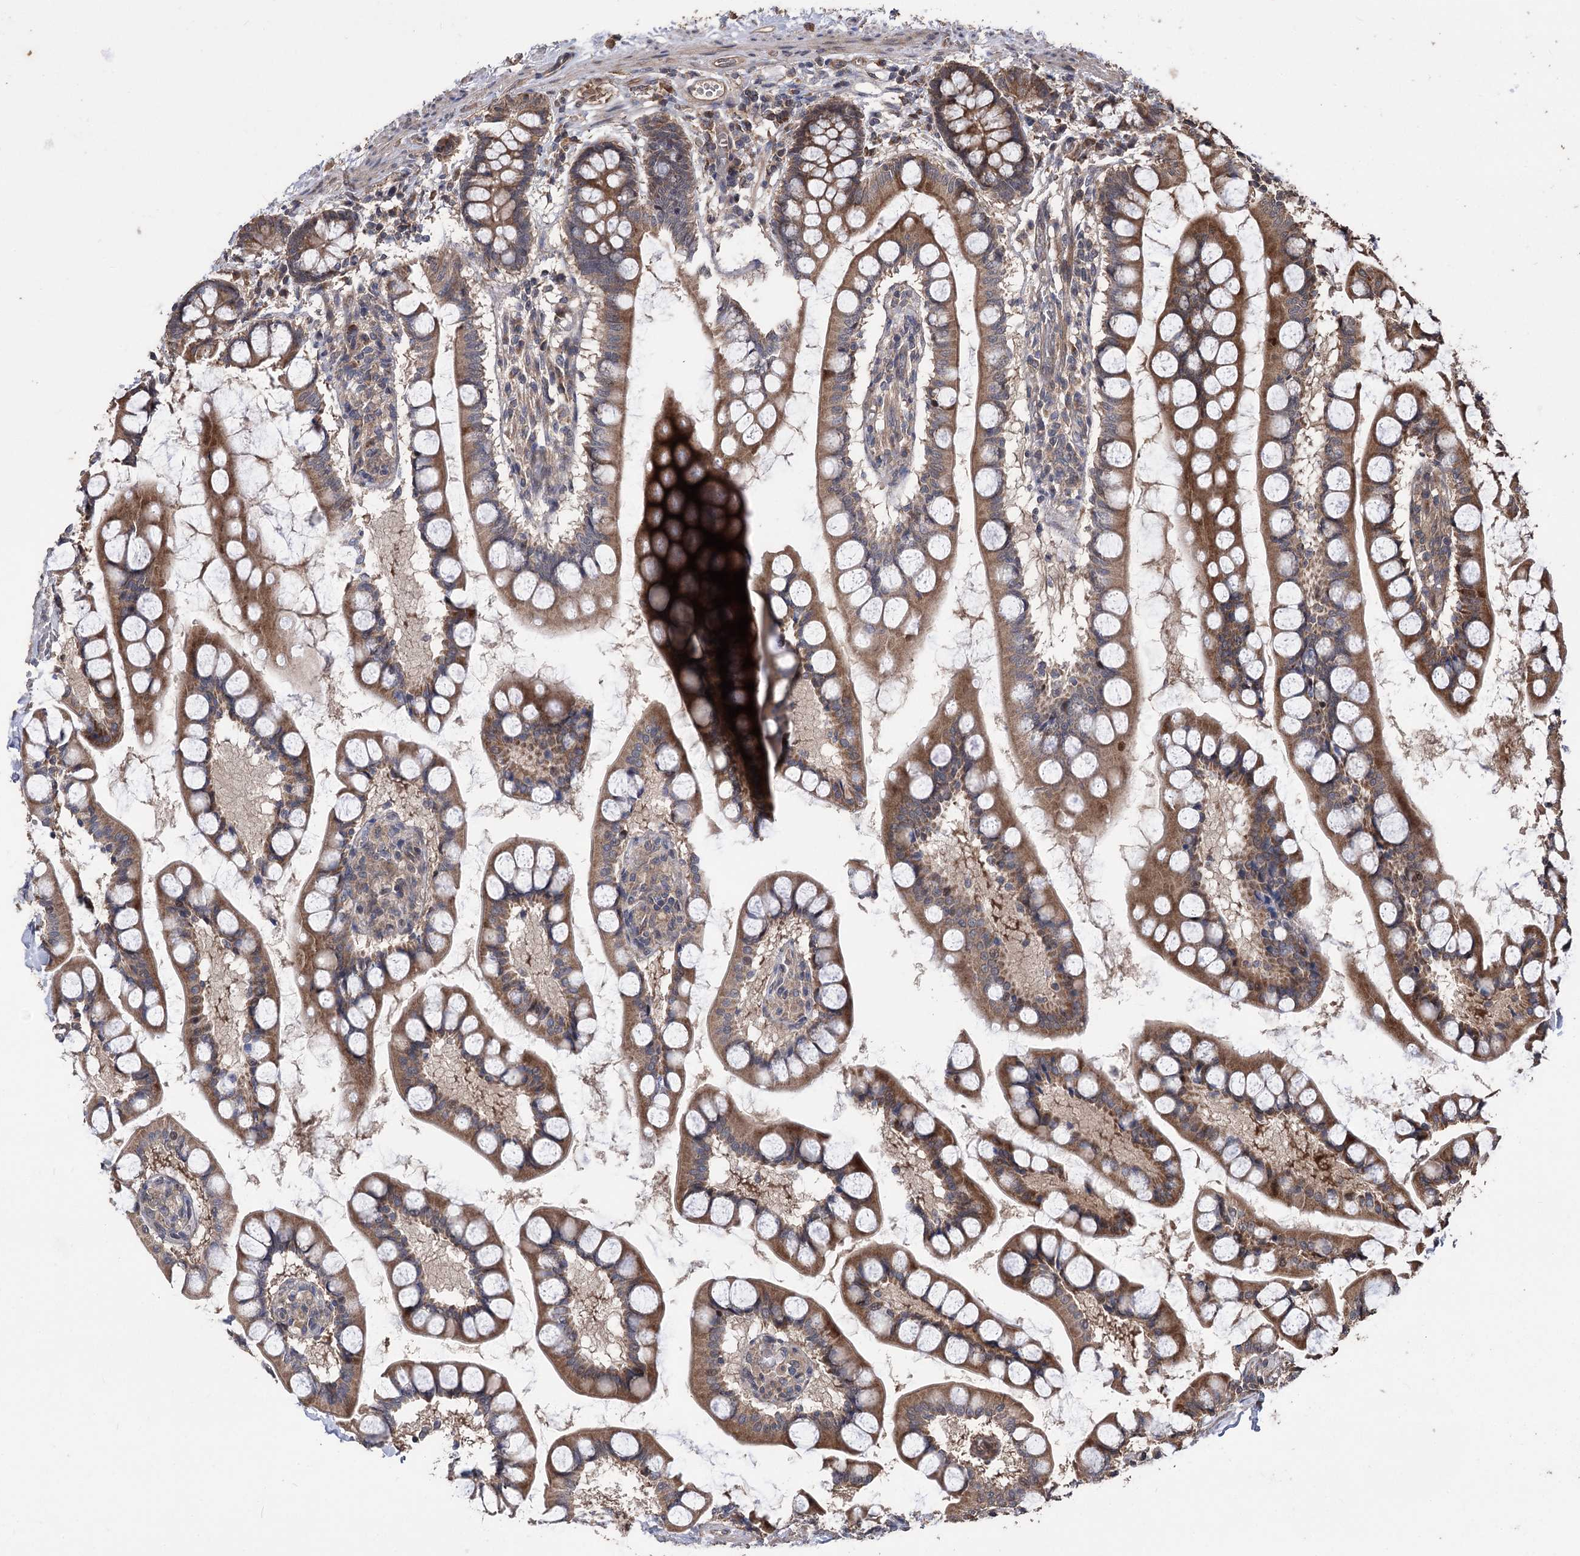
{"staining": {"intensity": "moderate", "quantity": ">75%", "location": "cytoplasmic/membranous"}, "tissue": "small intestine", "cell_type": "Glandular cells", "image_type": "normal", "snomed": [{"axis": "morphology", "description": "Normal tissue, NOS"}, {"axis": "topography", "description": "Small intestine"}], "caption": "Moderate cytoplasmic/membranous expression is present in approximately >75% of glandular cells in benign small intestine.", "gene": "RASSF3", "patient": {"sex": "male", "age": 52}}